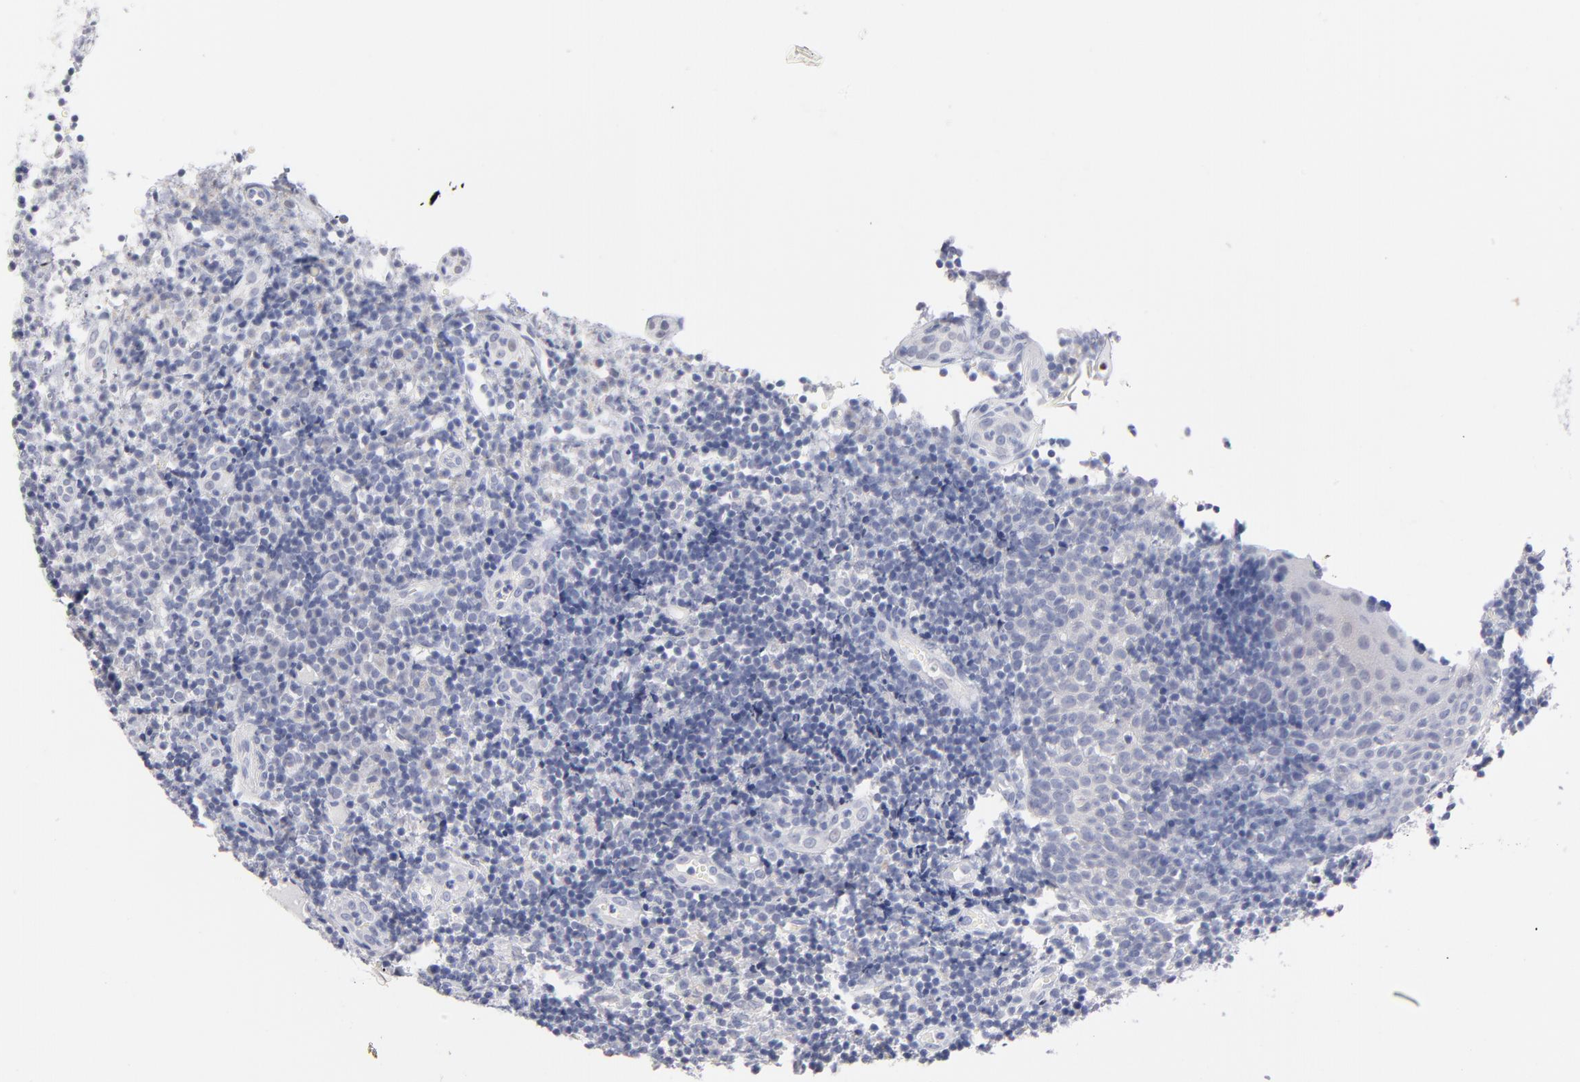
{"staining": {"intensity": "negative", "quantity": "none", "location": "none"}, "tissue": "tonsil", "cell_type": "Germinal center cells", "image_type": "normal", "snomed": [{"axis": "morphology", "description": "Normal tissue, NOS"}, {"axis": "topography", "description": "Tonsil"}], "caption": "Human tonsil stained for a protein using immunohistochemistry reveals no expression in germinal center cells.", "gene": "KHNYN", "patient": {"sex": "female", "age": 40}}